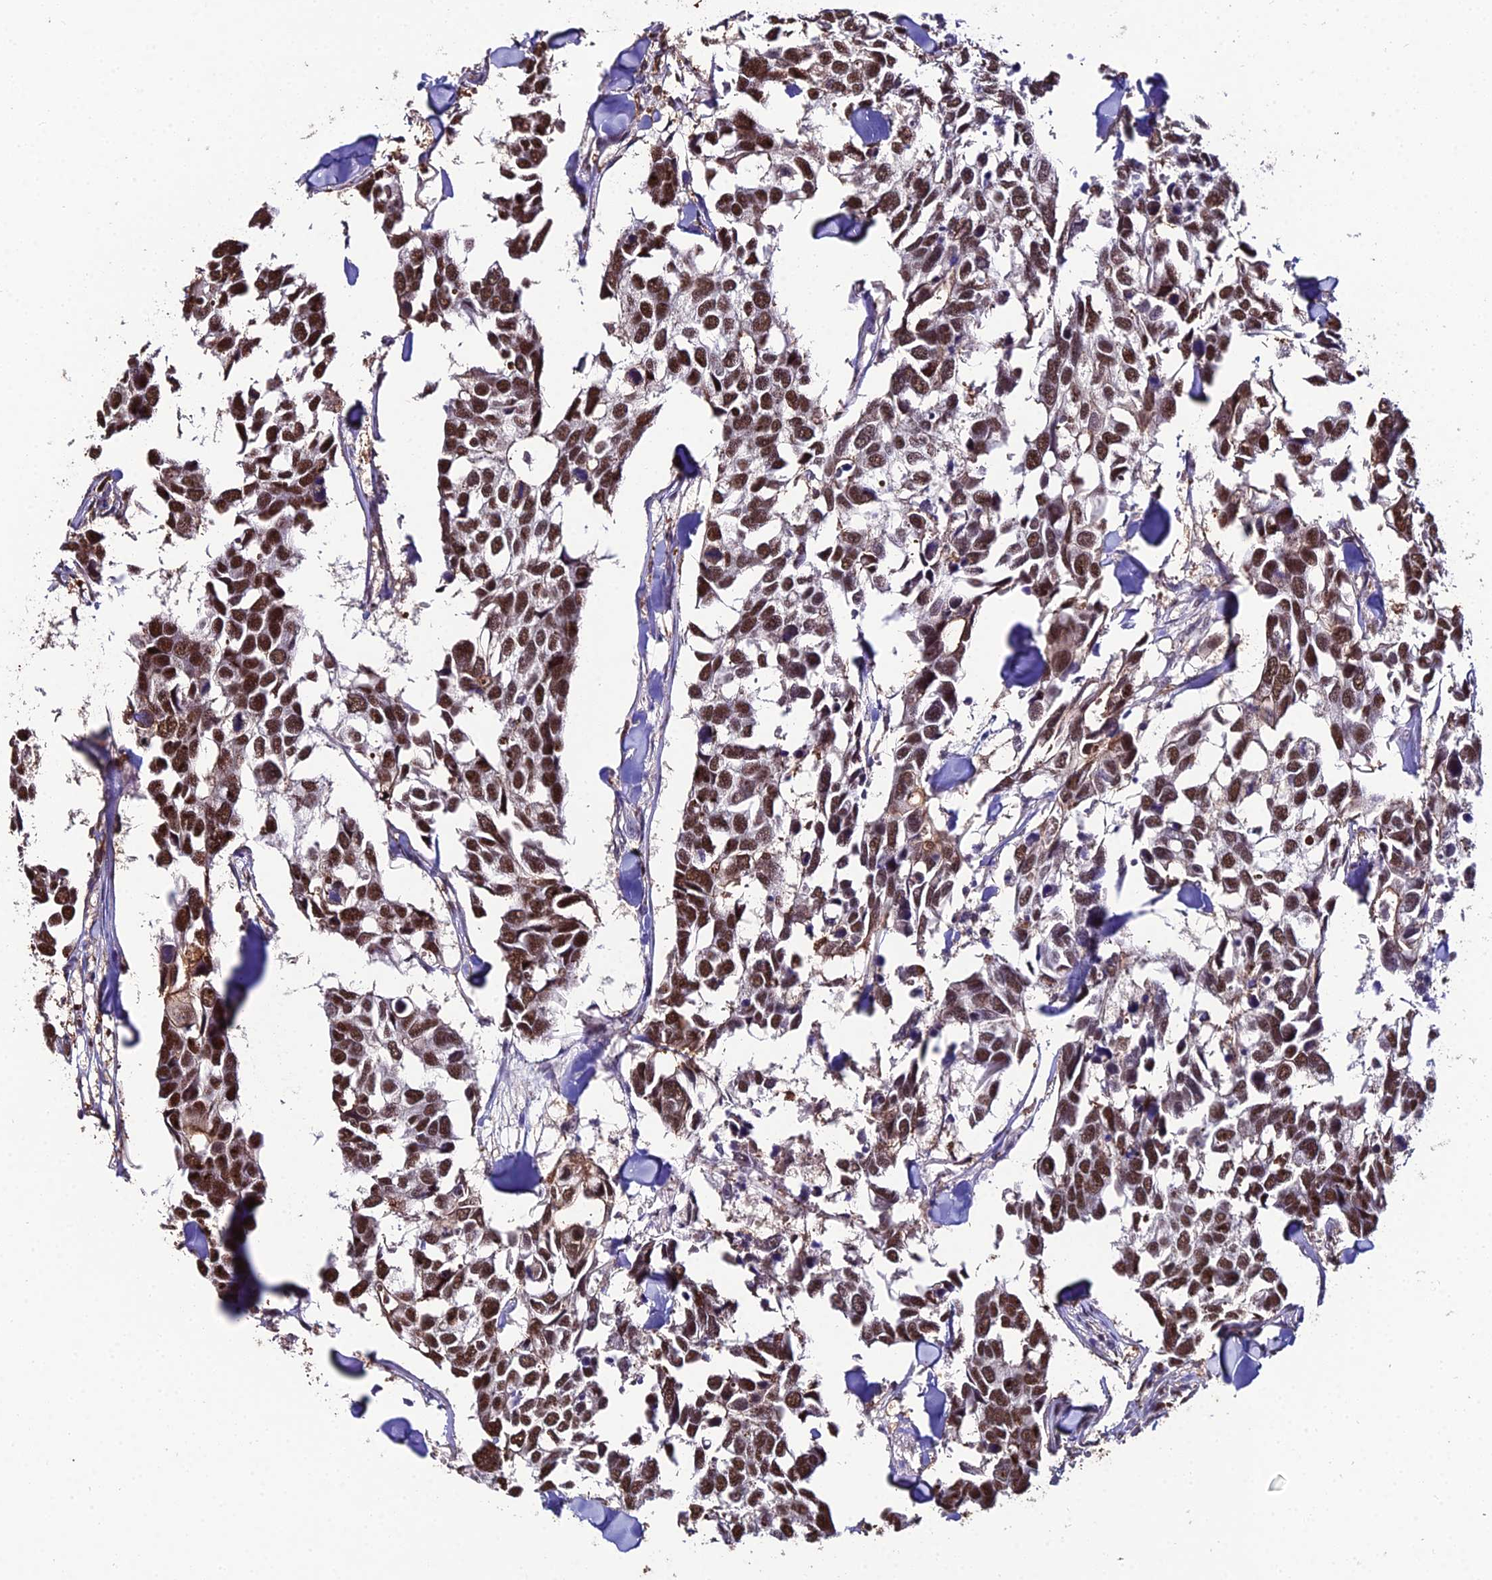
{"staining": {"intensity": "moderate", "quantity": ">75%", "location": "nuclear"}, "tissue": "breast cancer", "cell_type": "Tumor cells", "image_type": "cancer", "snomed": [{"axis": "morphology", "description": "Duct carcinoma"}, {"axis": "topography", "description": "Breast"}], "caption": "There is medium levels of moderate nuclear expression in tumor cells of breast cancer (invasive ductal carcinoma), as demonstrated by immunohistochemical staining (brown color).", "gene": "PPP4C", "patient": {"sex": "female", "age": 83}}